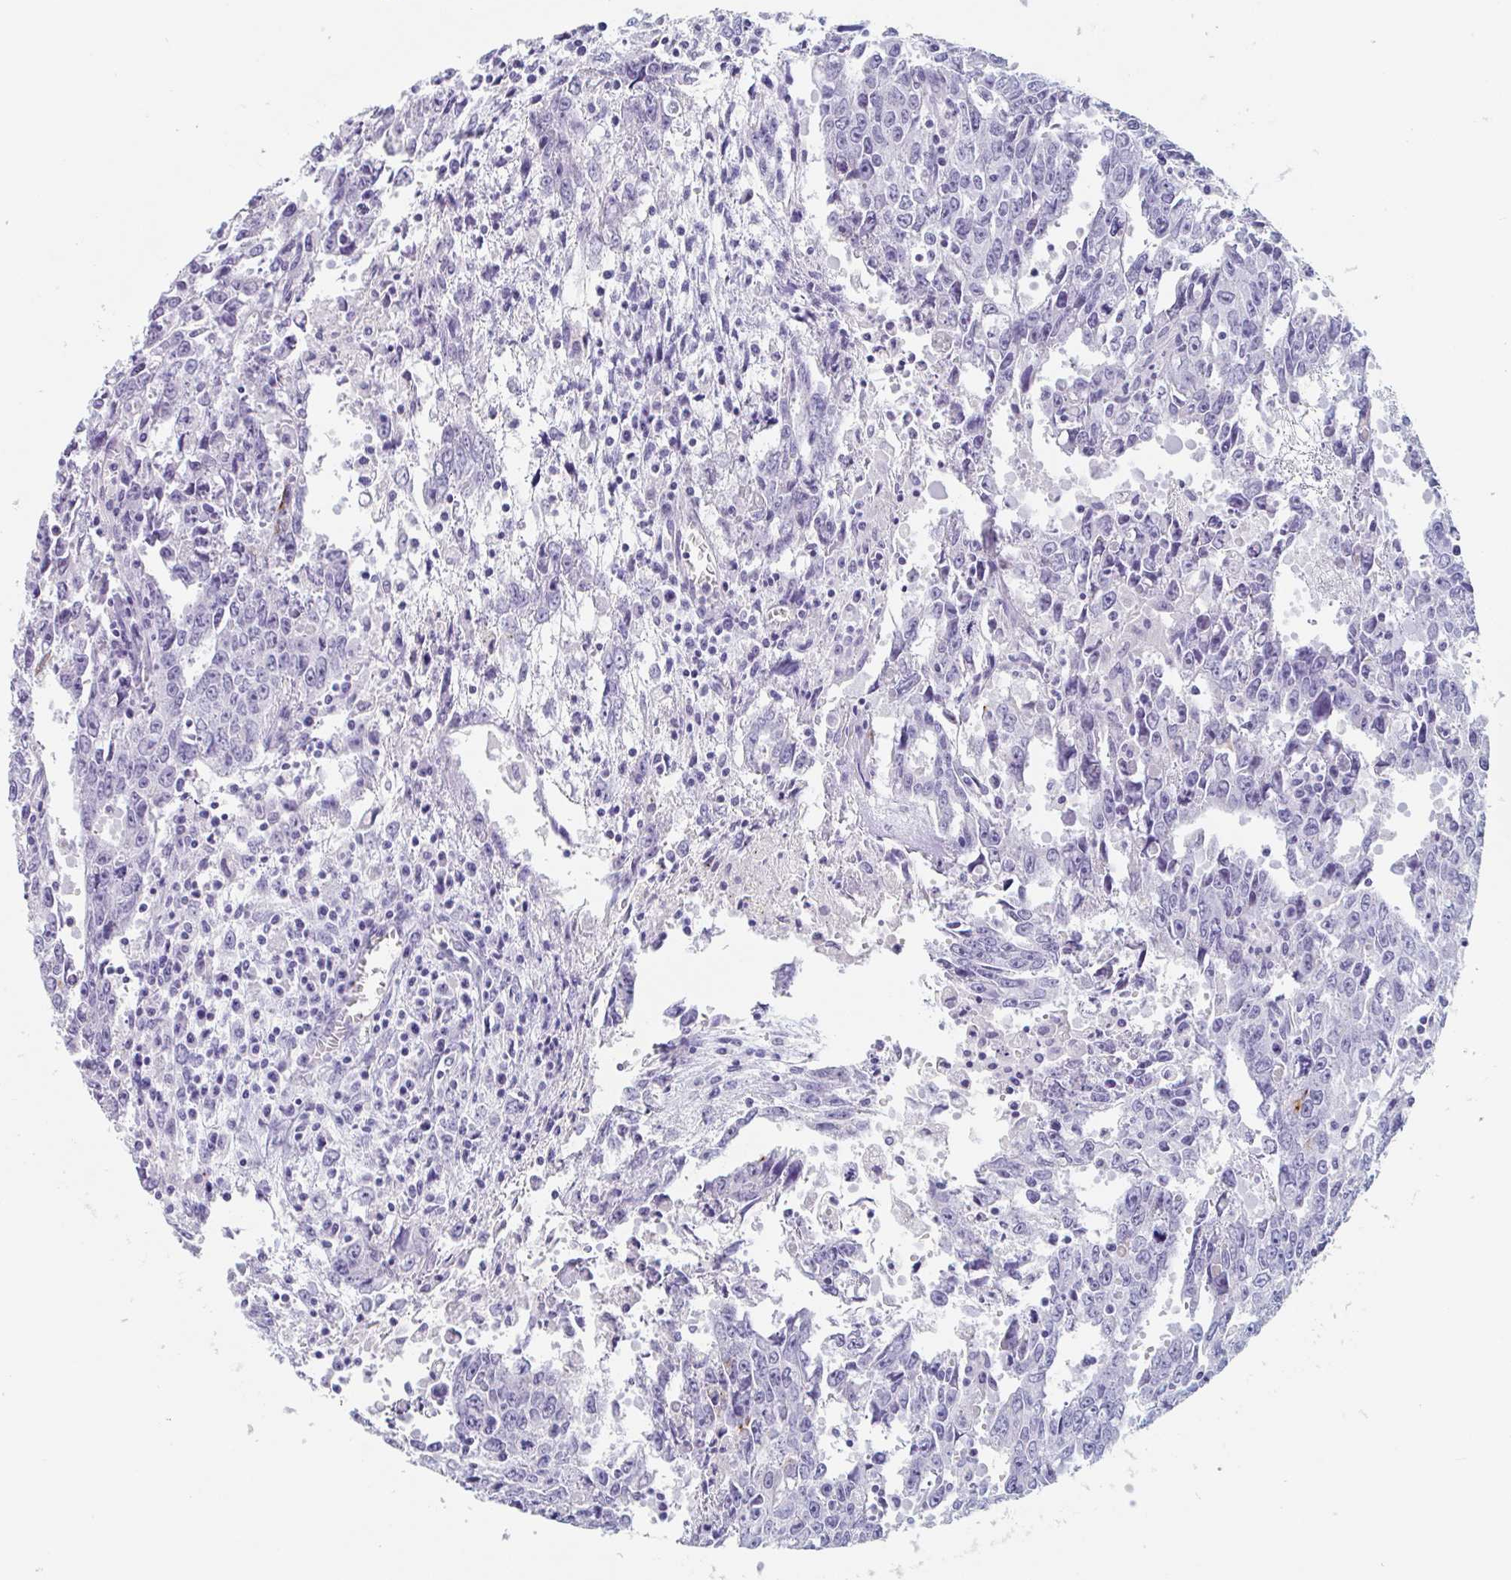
{"staining": {"intensity": "moderate", "quantity": "<25%", "location": "cytoplasmic/membranous"}, "tissue": "testis cancer", "cell_type": "Tumor cells", "image_type": "cancer", "snomed": [{"axis": "morphology", "description": "Carcinoma, Embryonal, NOS"}, {"axis": "topography", "description": "Testis"}], "caption": "Protein positivity by immunohistochemistry displays moderate cytoplasmic/membranous positivity in approximately <25% of tumor cells in testis cancer. The staining was performed using DAB to visualize the protein expression in brown, while the nuclei were stained in blue with hematoxylin (Magnification: 20x).", "gene": "EMC4", "patient": {"sex": "male", "age": 22}}